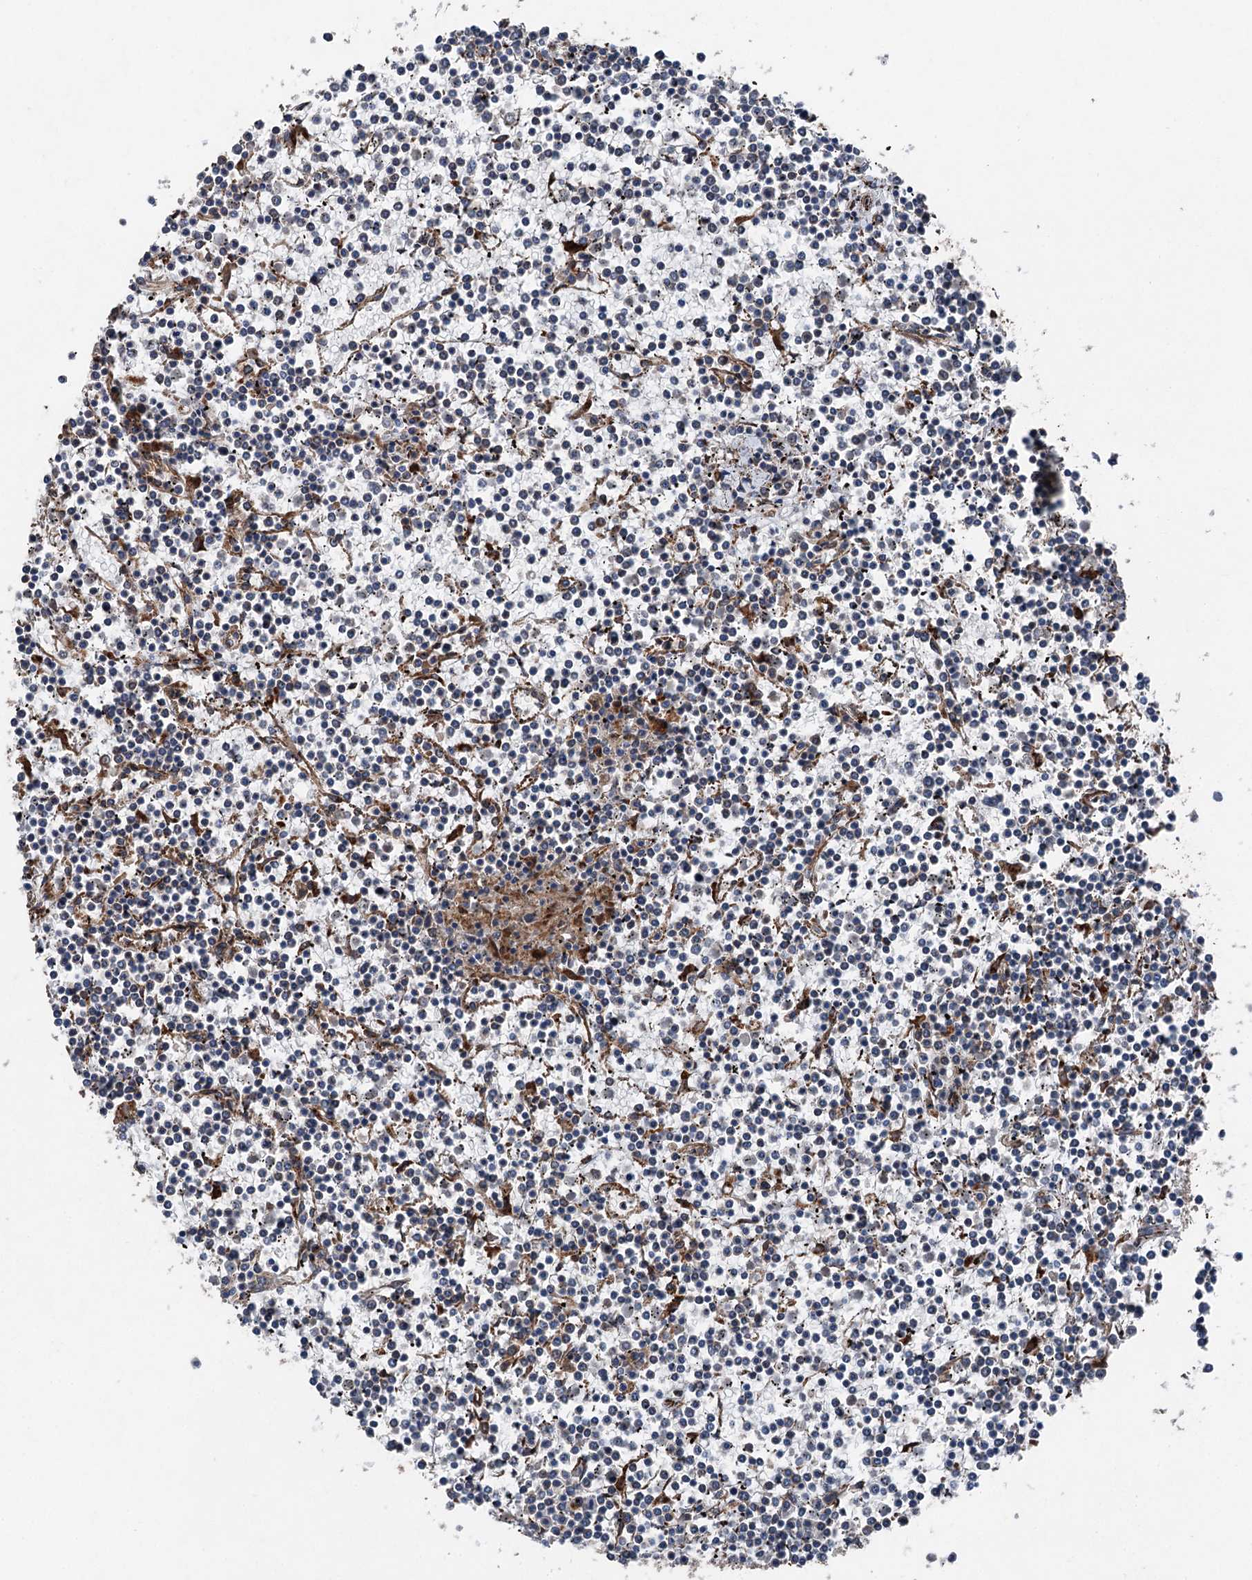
{"staining": {"intensity": "negative", "quantity": "none", "location": "none"}, "tissue": "lymphoma", "cell_type": "Tumor cells", "image_type": "cancer", "snomed": [{"axis": "morphology", "description": "Malignant lymphoma, non-Hodgkin's type, Low grade"}, {"axis": "topography", "description": "Spleen"}], "caption": "This is an immunohistochemistry (IHC) photomicrograph of human lymphoma. There is no positivity in tumor cells.", "gene": "DDIAS", "patient": {"sex": "female", "age": 19}}